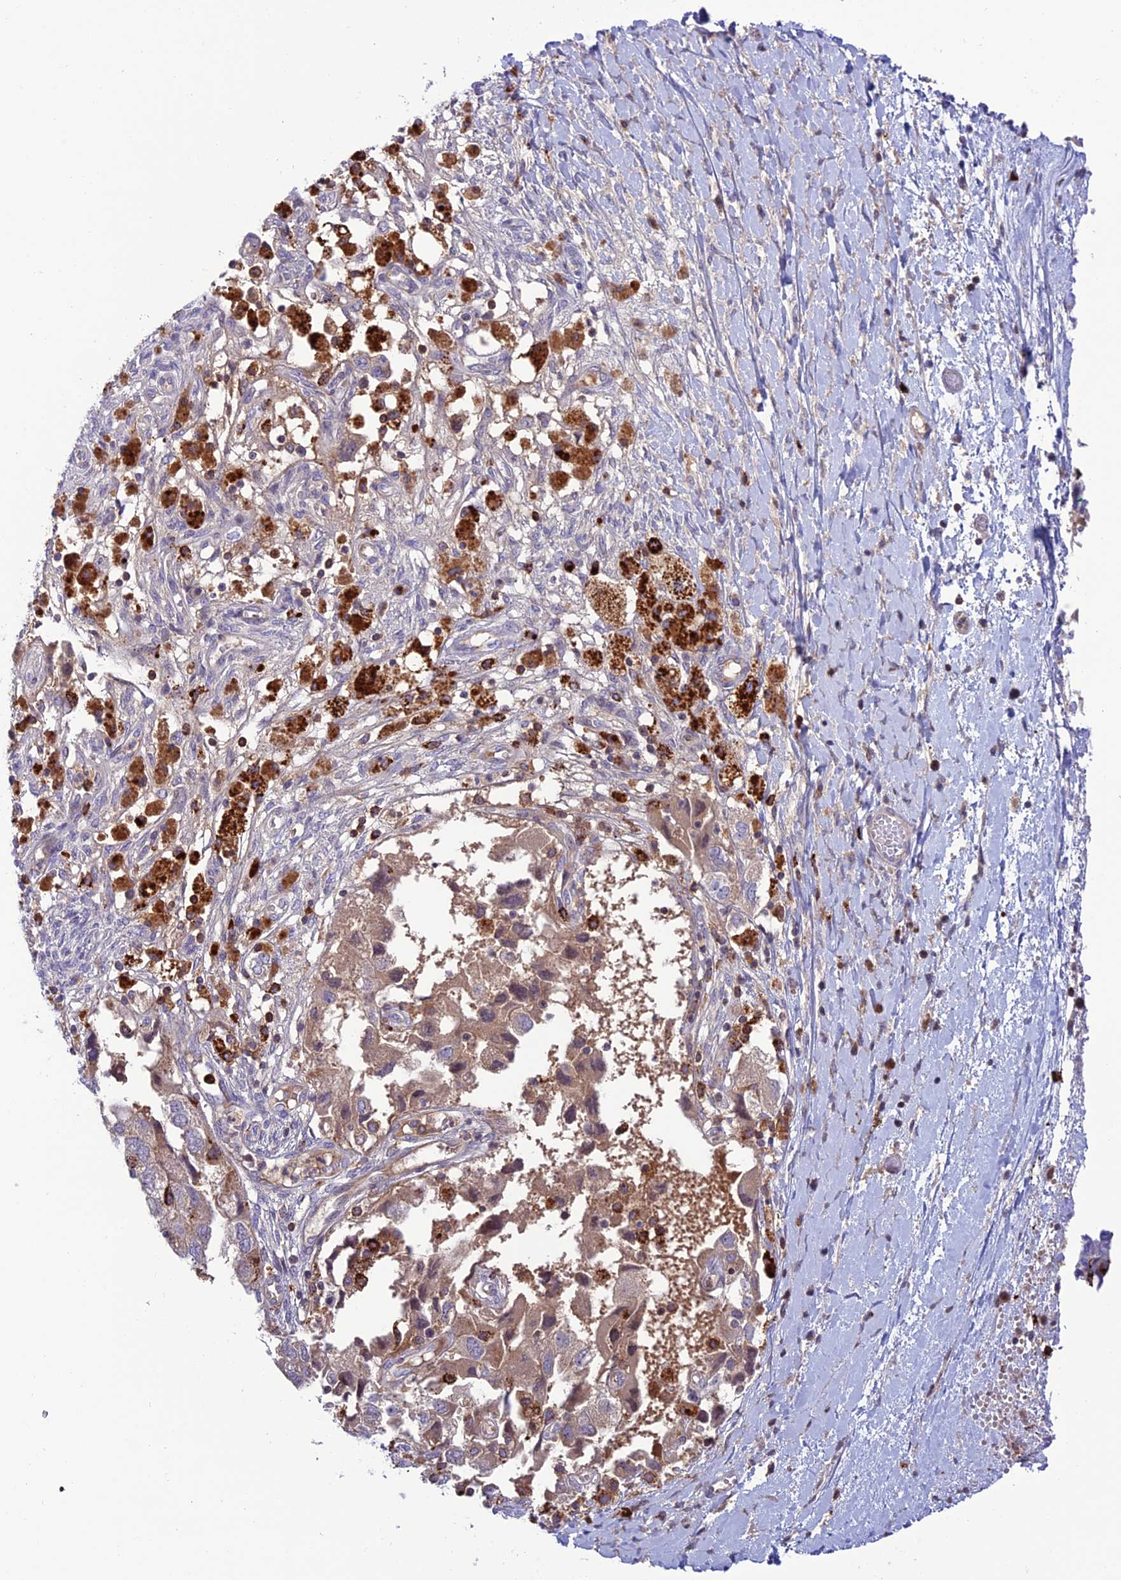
{"staining": {"intensity": "weak", "quantity": "<25%", "location": "cytoplasmic/membranous"}, "tissue": "ovarian cancer", "cell_type": "Tumor cells", "image_type": "cancer", "snomed": [{"axis": "morphology", "description": "Carcinoma, NOS"}, {"axis": "morphology", "description": "Cystadenocarcinoma, serous, NOS"}, {"axis": "topography", "description": "Ovary"}], "caption": "Ovarian serous cystadenocarcinoma stained for a protein using IHC shows no staining tumor cells.", "gene": "ARHGEF18", "patient": {"sex": "female", "age": 69}}